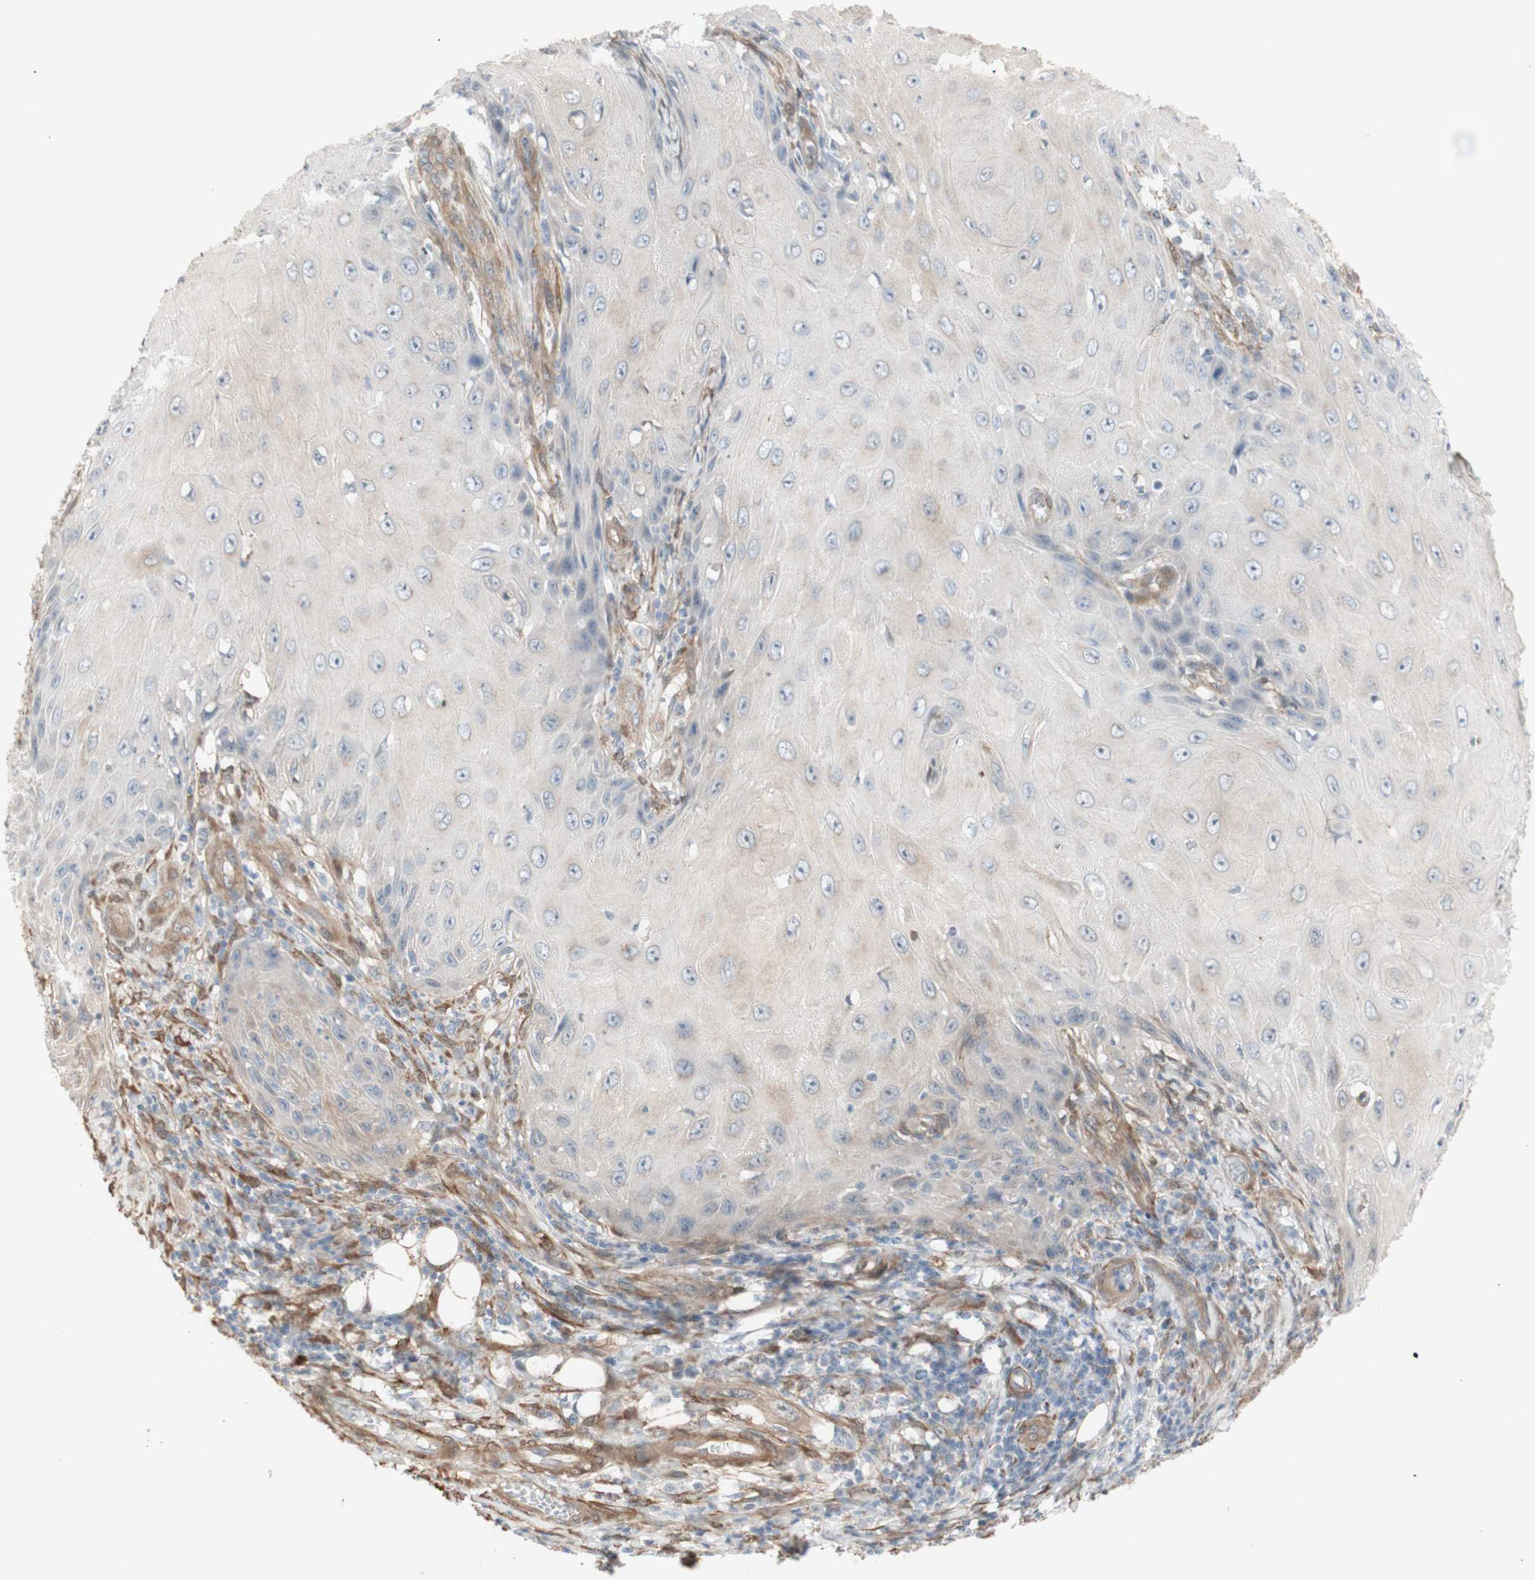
{"staining": {"intensity": "weak", "quantity": "25%-75%", "location": "cytoplasmic/membranous"}, "tissue": "skin cancer", "cell_type": "Tumor cells", "image_type": "cancer", "snomed": [{"axis": "morphology", "description": "Squamous cell carcinoma, NOS"}, {"axis": "topography", "description": "Skin"}], "caption": "Tumor cells display low levels of weak cytoplasmic/membranous expression in approximately 25%-75% of cells in human squamous cell carcinoma (skin). The protein is shown in brown color, while the nuclei are stained blue.", "gene": "CNN3", "patient": {"sex": "female", "age": 73}}